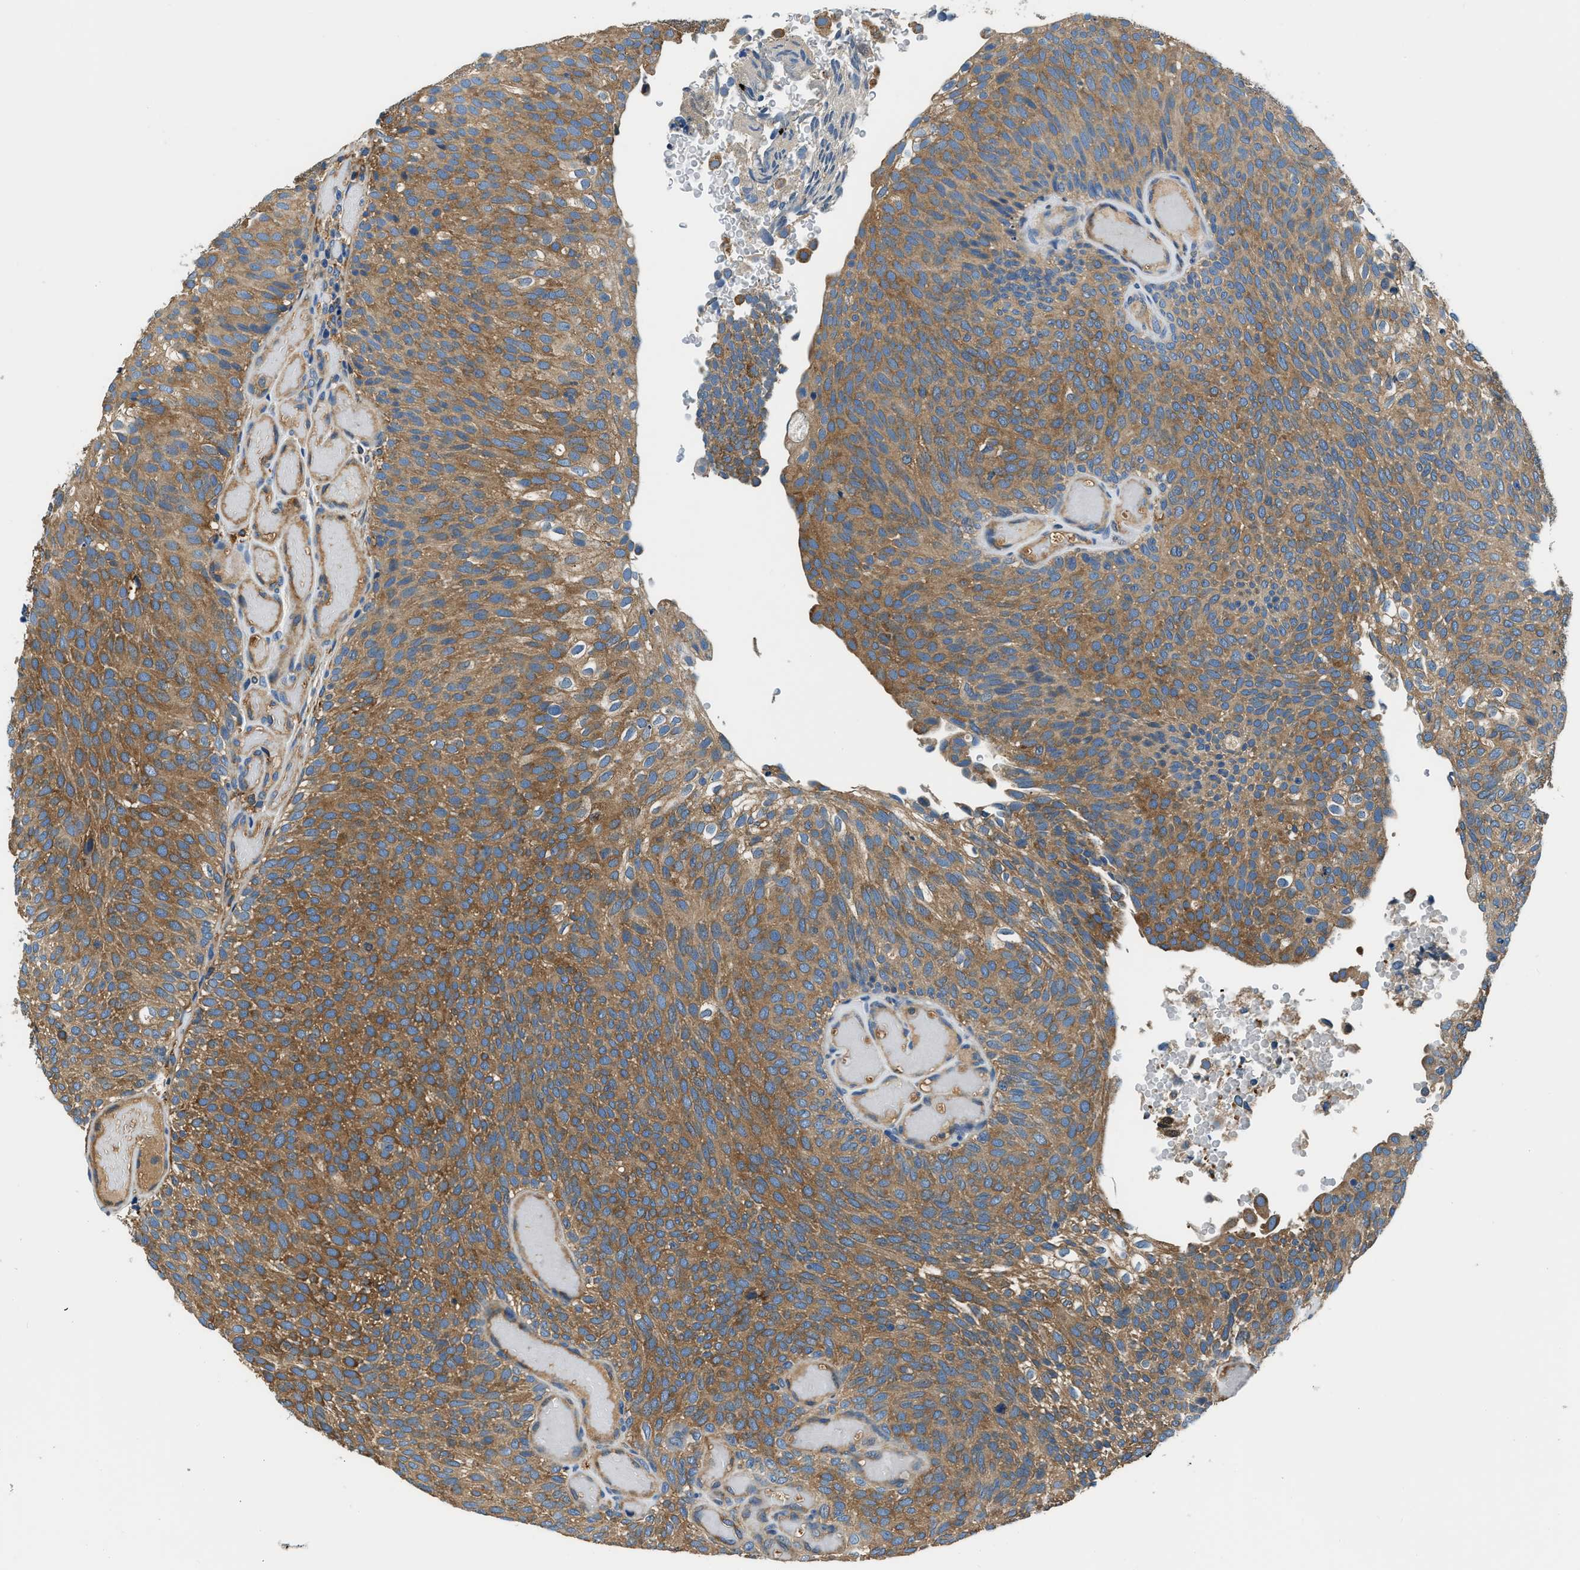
{"staining": {"intensity": "moderate", "quantity": ">75%", "location": "cytoplasmic/membranous"}, "tissue": "urothelial cancer", "cell_type": "Tumor cells", "image_type": "cancer", "snomed": [{"axis": "morphology", "description": "Urothelial carcinoma, Low grade"}, {"axis": "topography", "description": "Urinary bladder"}], "caption": "Urothelial carcinoma (low-grade) was stained to show a protein in brown. There is medium levels of moderate cytoplasmic/membranous positivity in about >75% of tumor cells. (DAB = brown stain, brightfield microscopy at high magnification).", "gene": "EEA1", "patient": {"sex": "male", "age": 78}}